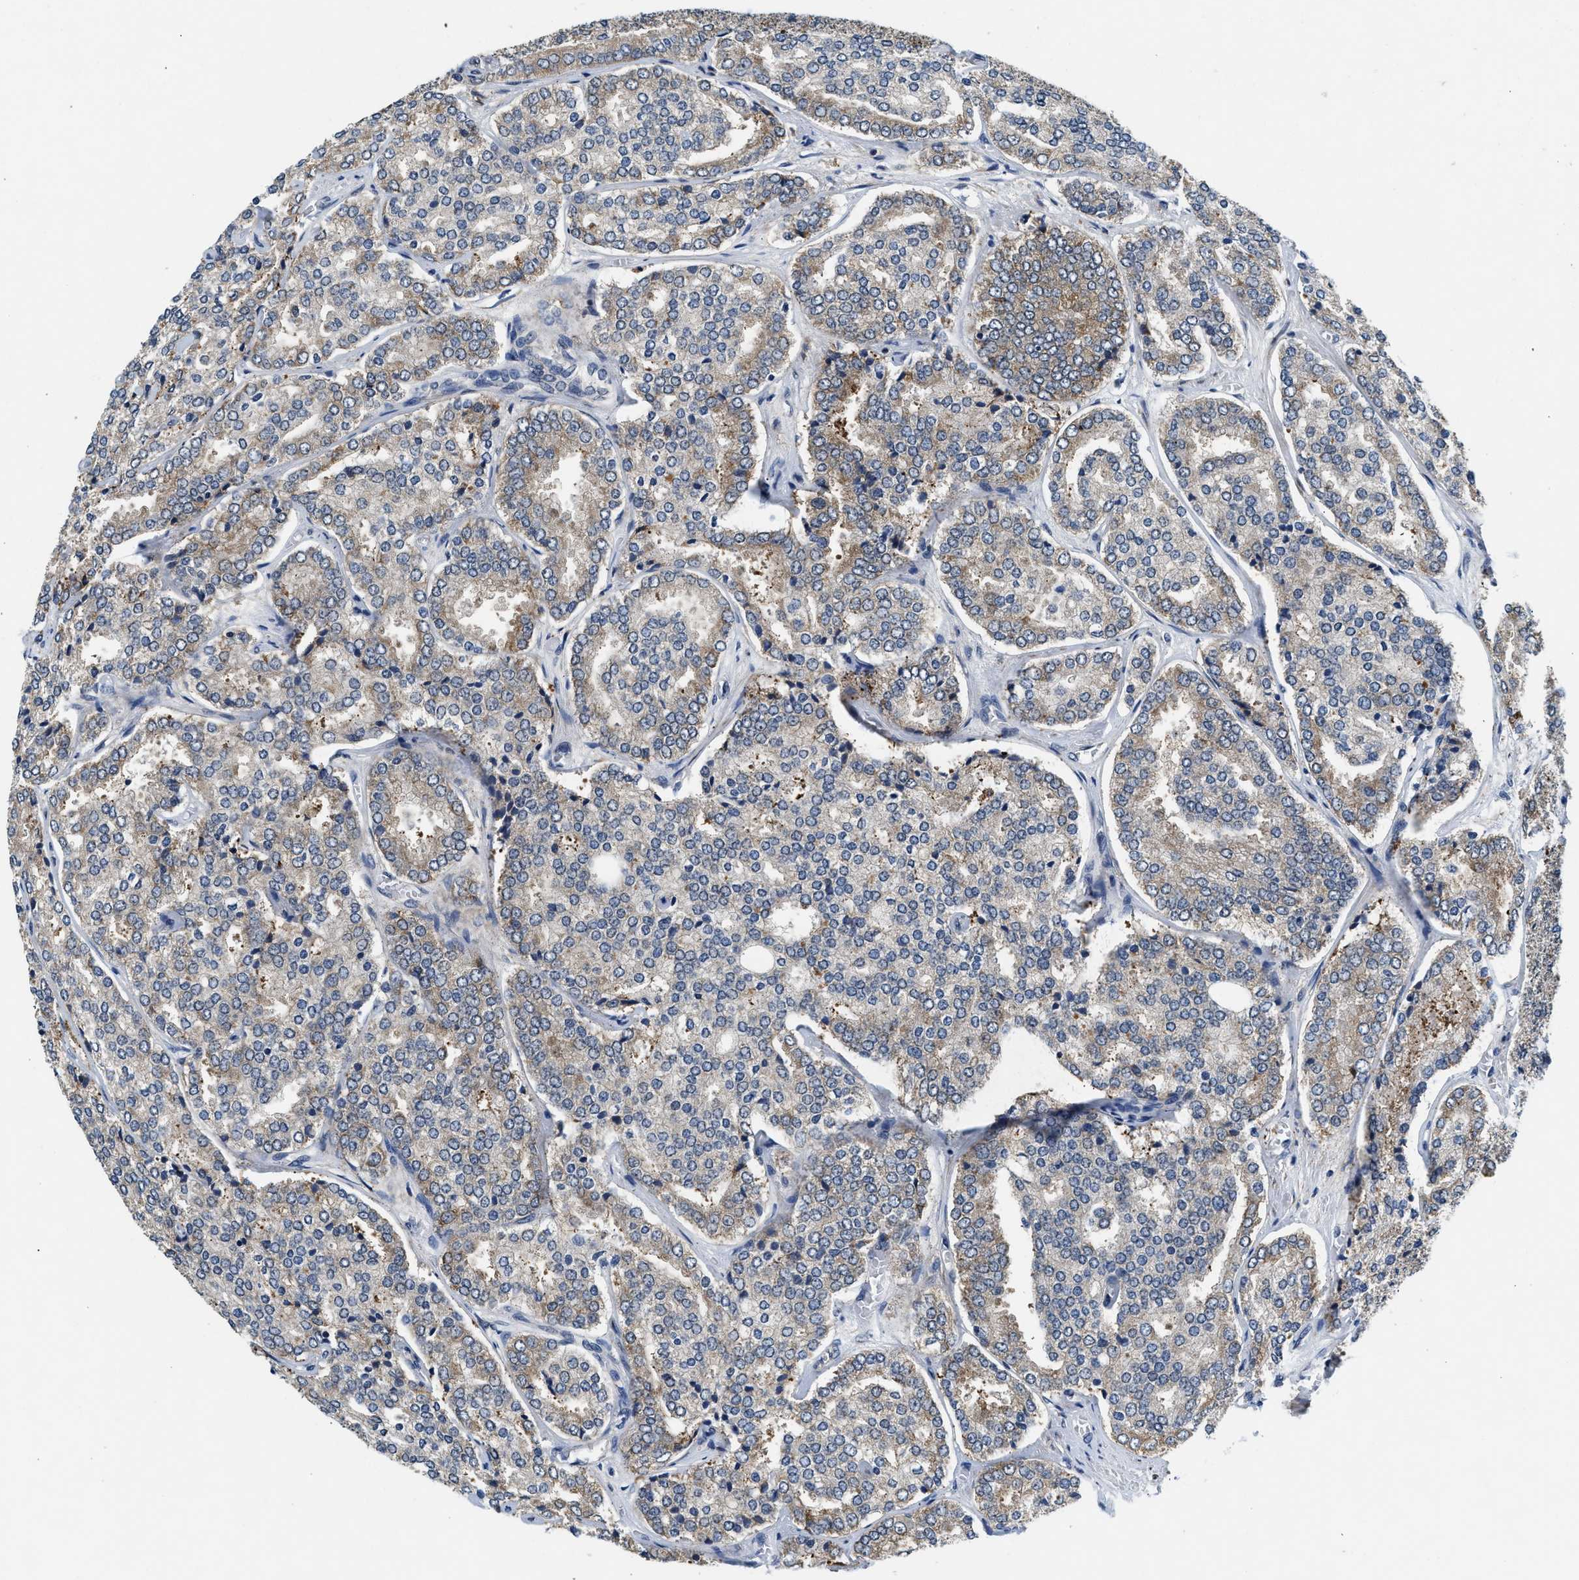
{"staining": {"intensity": "moderate", "quantity": "25%-75%", "location": "cytoplasmic/membranous"}, "tissue": "prostate cancer", "cell_type": "Tumor cells", "image_type": "cancer", "snomed": [{"axis": "morphology", "description": "Adenocarcinoma, High grade"}, {"axis": "topography", "description": "Prostate"}], "caption": "Moderate cytoplasmic/membranous positivity is appreciated in approximately 25%-75% of tumor cells in prostate adenocarcinoma (high-grade).", "gene": "PA2G4", "patient": {"sex": "male", "age": 65}}